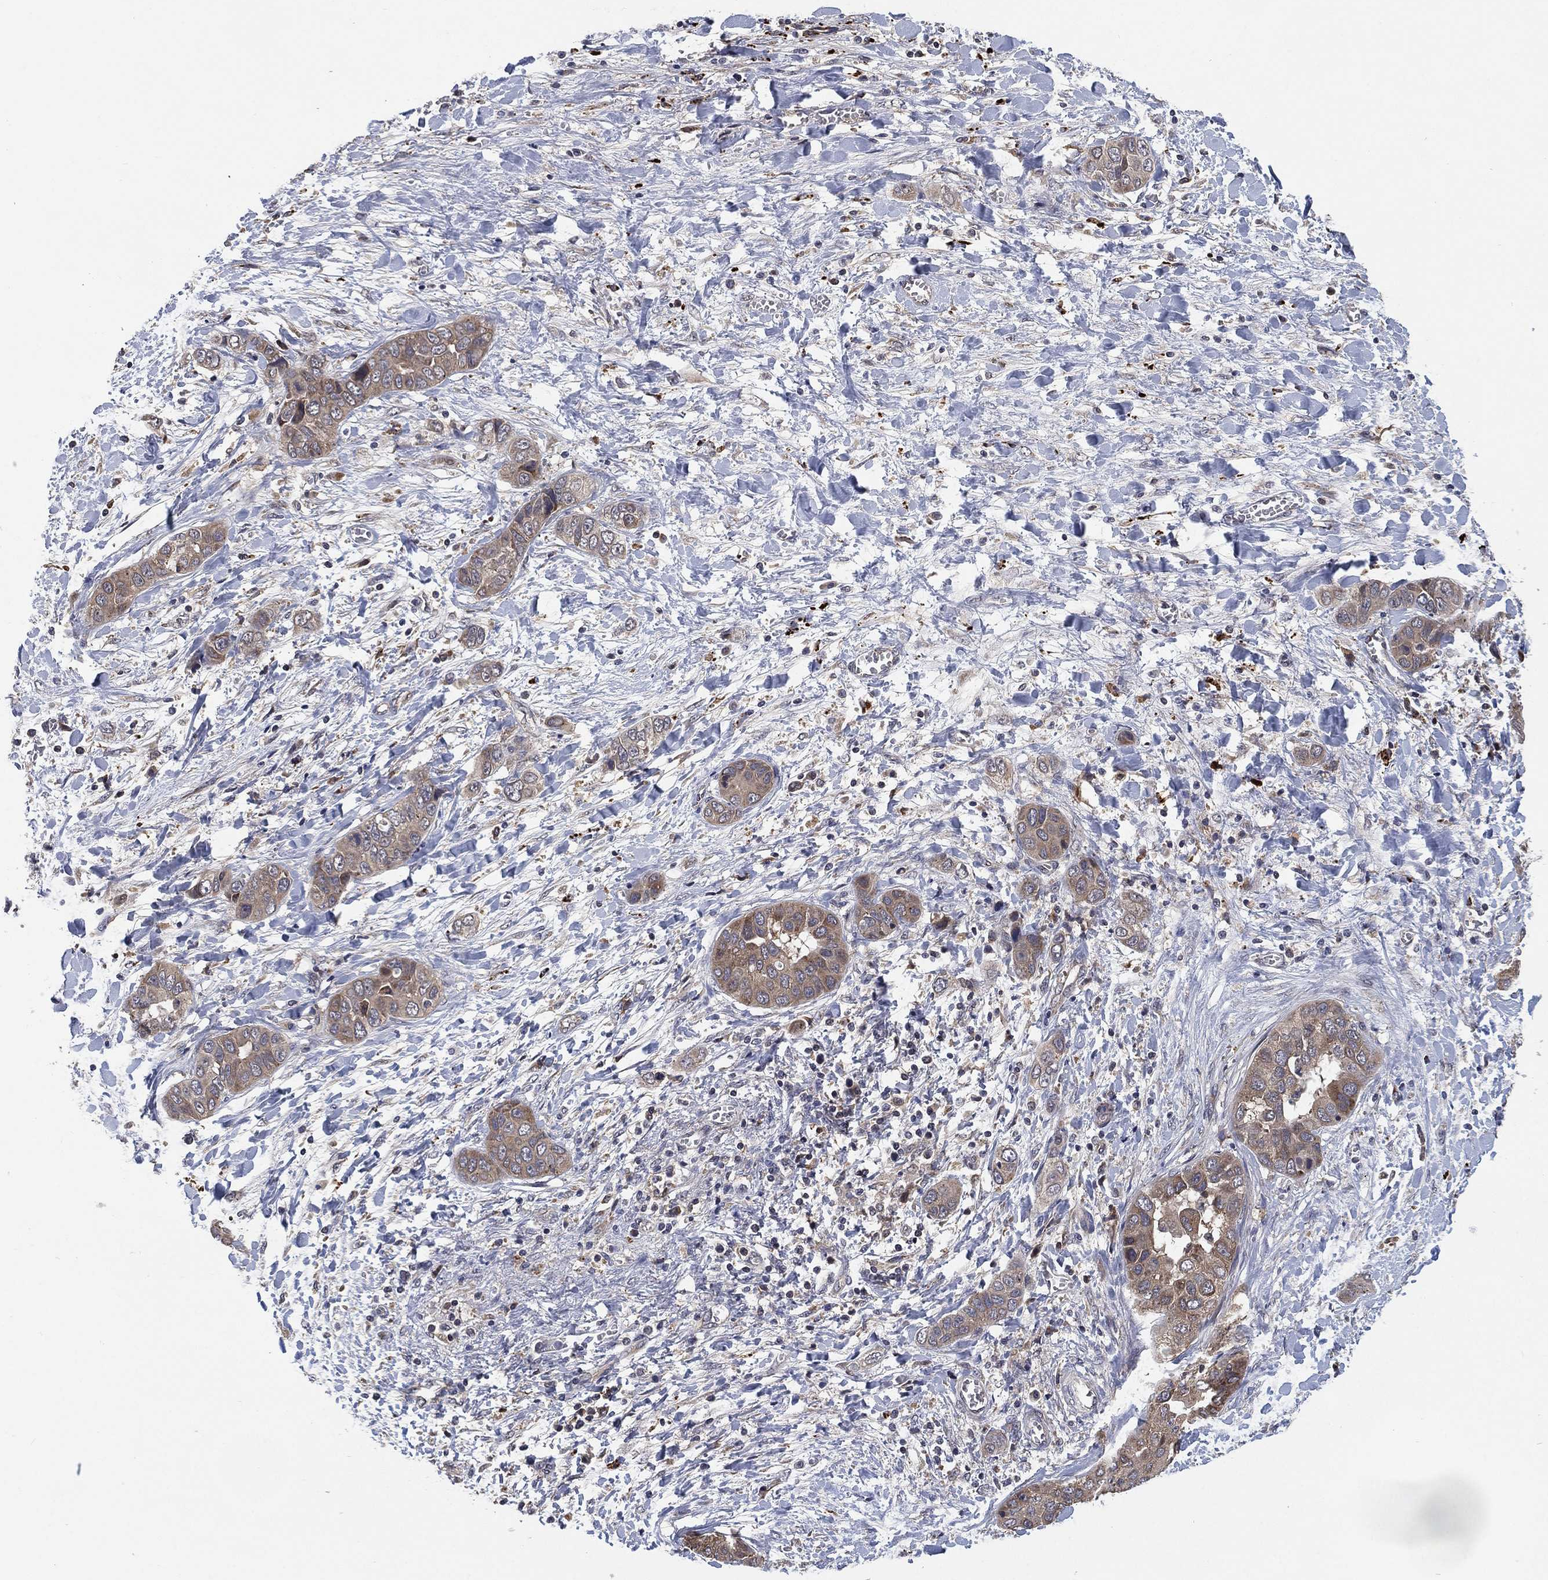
{"staining": {"intensity": "weak", "quantity": ">75%", "location": "cytoplasmic/membranous"}, "tissue": "liver cancer", "cell_type": "Tumor cells", "image_type": "cancer", "snomed": [{"axis": "morphology", "description": "Cholangiocarcinoma"}, {"axis": "topography", "description": "Liver"}], "caption": "Liver cancer (cholangiocarcinoma) stained with immunohistochemistry exhibits weak cytoplasmic/membranous staining in approximately >75% of tumor cells.", "gene": "SELENOO", "patient": {"sex": "female", "age": 52}}